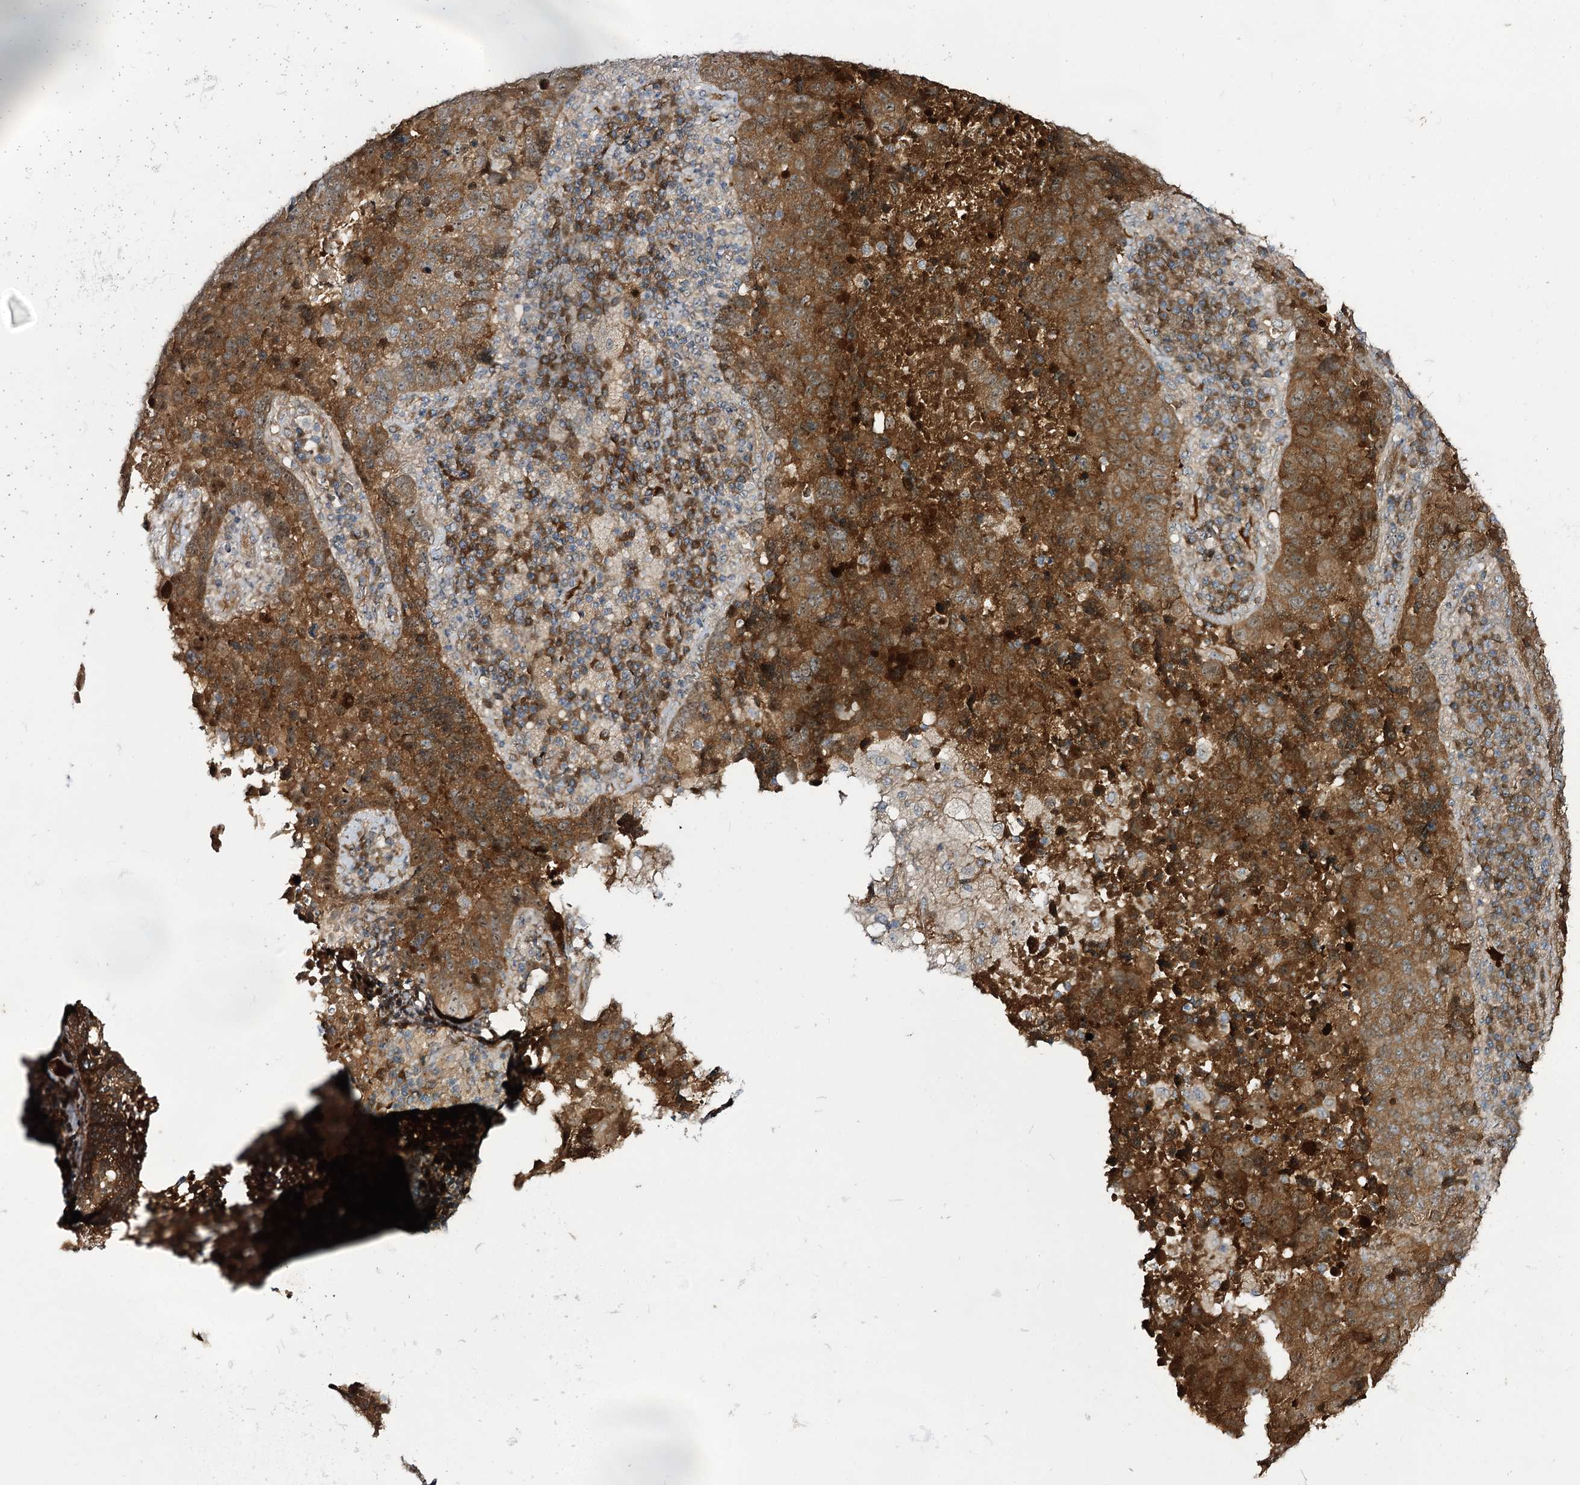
{"staining": {"intensity": "strong", "quantity": ">75%", "location": "cytoplasmic/membranous,nuclear"}, "tissue": "lung cancer", "cell_type": "Tumor cells", "image_type": "cancer", "snomed": [{"axis": "morphology", "description": "Squamous cell carcinoma, NOS"}, {"axis": "topography", "description": "Lung"}], "caption": "Brown immunohistochemical staining in lung cancer shows strong cytoplasmic/membranous and nuclear staining in about >75% of tumor cells.", "gene": "C11orf80", "patient": {"sex": "male", "age": 73}}